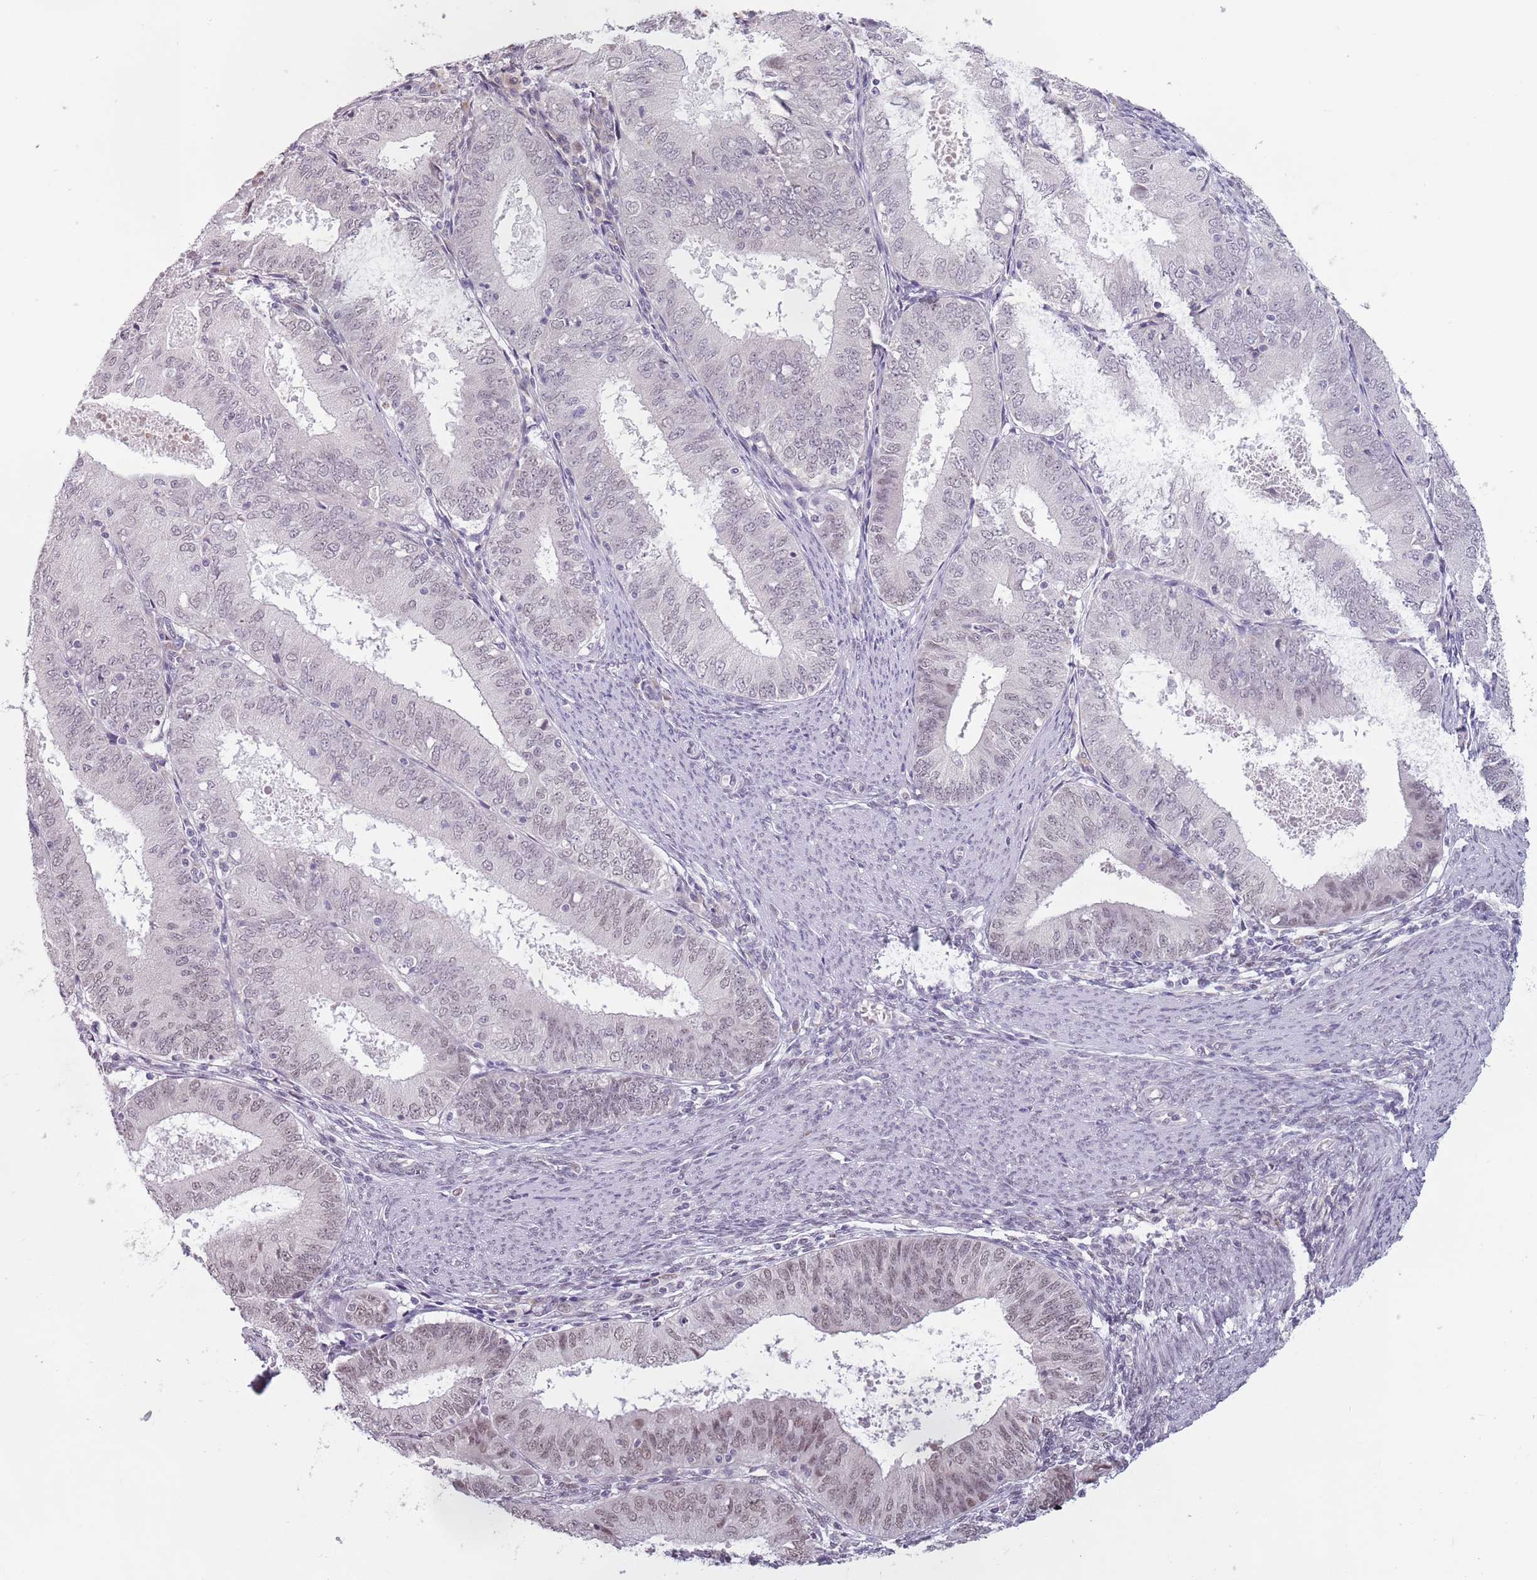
{"staining": {"intensity": "weak", "quantity": "25%-75%", "location": "nuclear"}, "tissue": "endometrial cancer", "cell_type": "Tumor cells", "image_type": "cancer", "snomed": [{"axis": "morphology", "description": "Adenocarcinoma, NOS"}, {"axis": "topography", "description": "Endometrium"}], "caption": "An image showing weak nuclear staining in approximately 25%-75% of tumor cells in endometrial adenocarcinoma, as visualized by brown immunohistochemical staining.", "gene": "PTCHD1", "patient": {"sex": "female", "age": 57}}